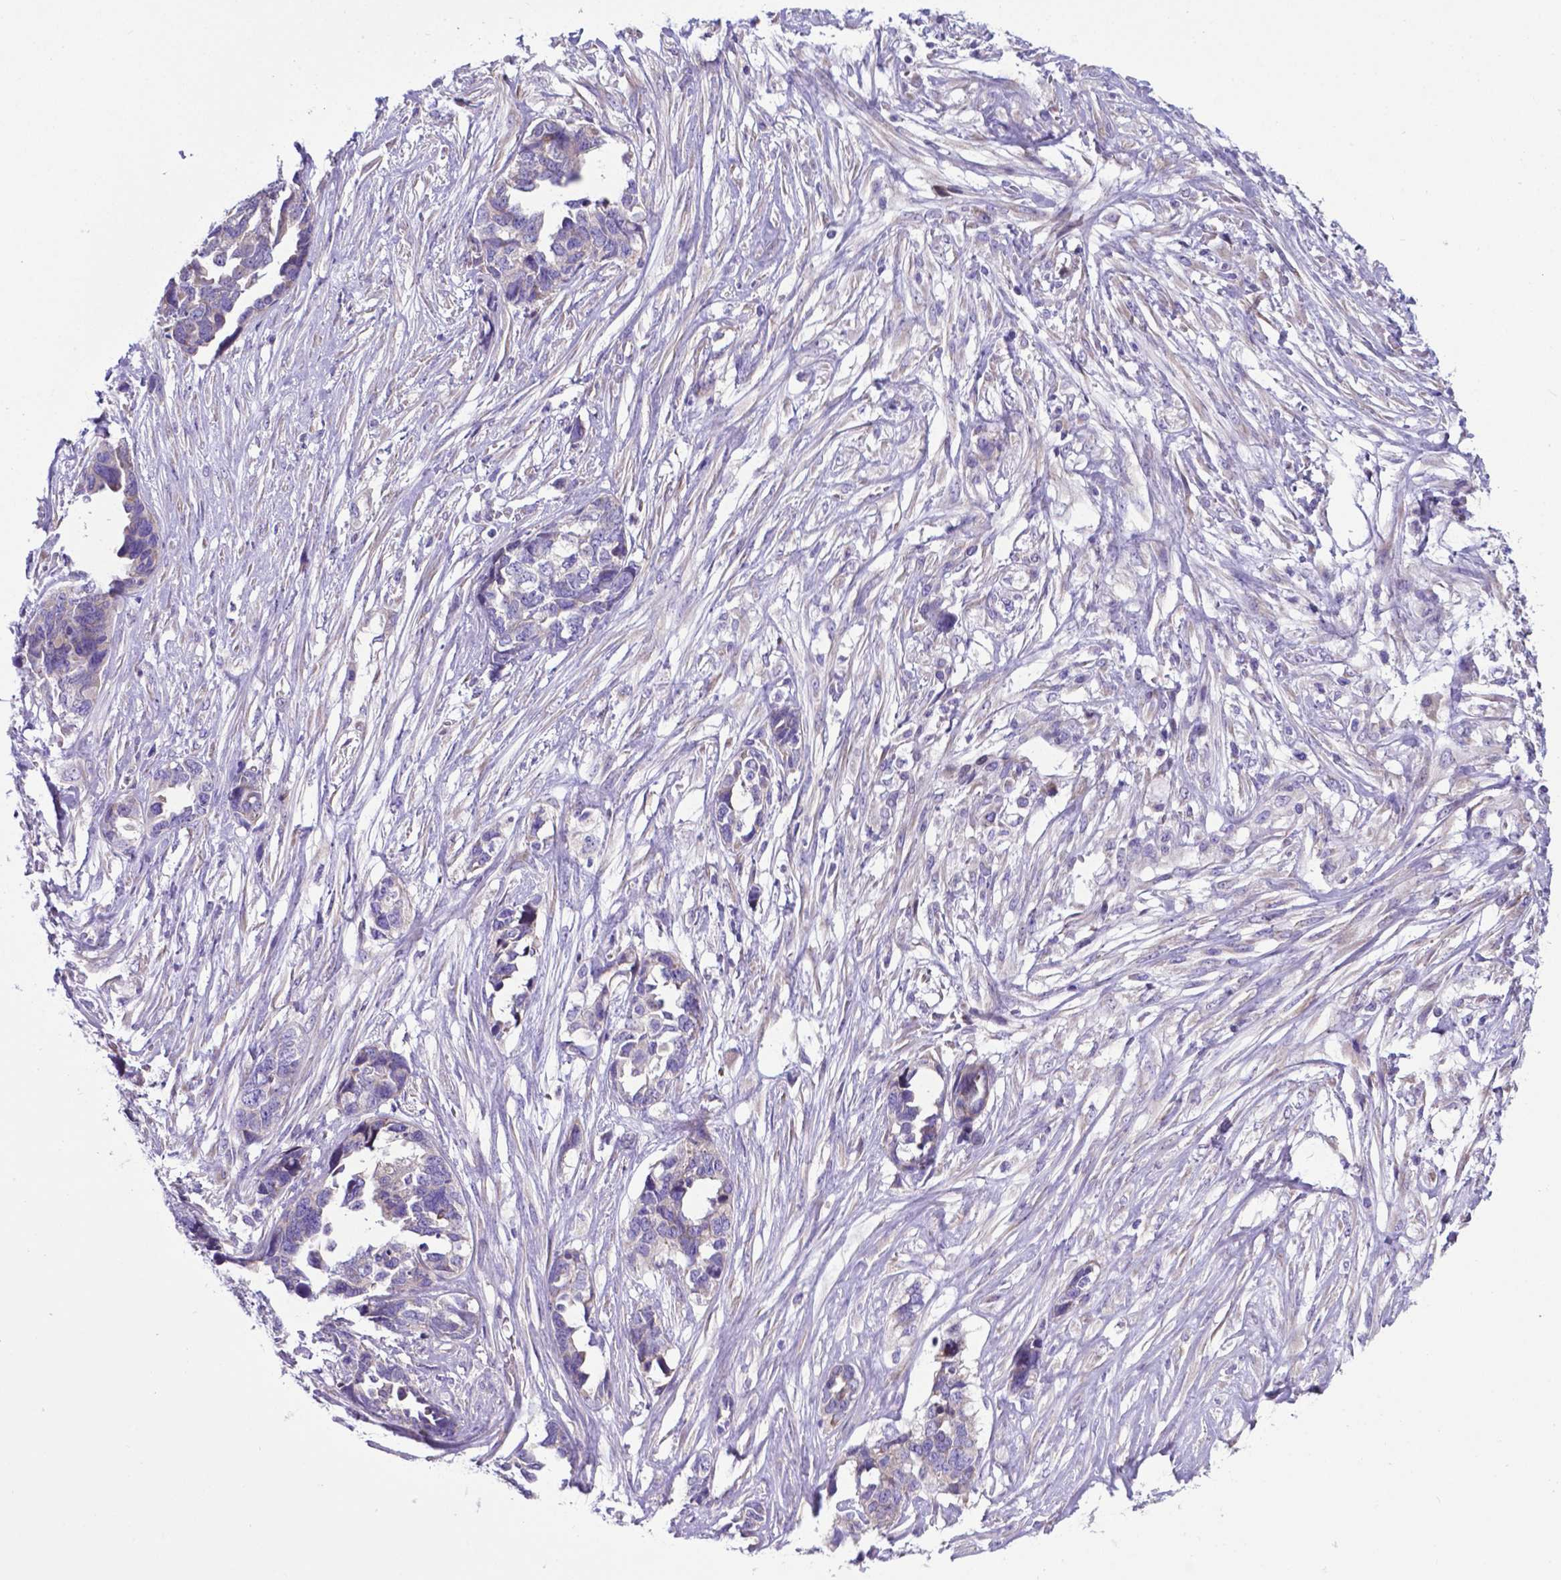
{"staining": {"intensity": "negative", "quantity": "none", "location": "none"}, "tissue": "ovarian cancer", "cell_type": "Tumor cells", "image_type": "cancer", "snomed": [{"axis": "morphology", "description": "Cystadenocarcinoma, serous, NOS"}, {"axis": "topography", "description": "Ovary"}], "caption": "A high-resolution micrograph shows IHC staining of ovarian cancer, which demonstrates no significant positivity in tumor cells.", "gene": "RPL6", "patient": {"sex": "female", "age": 69}}